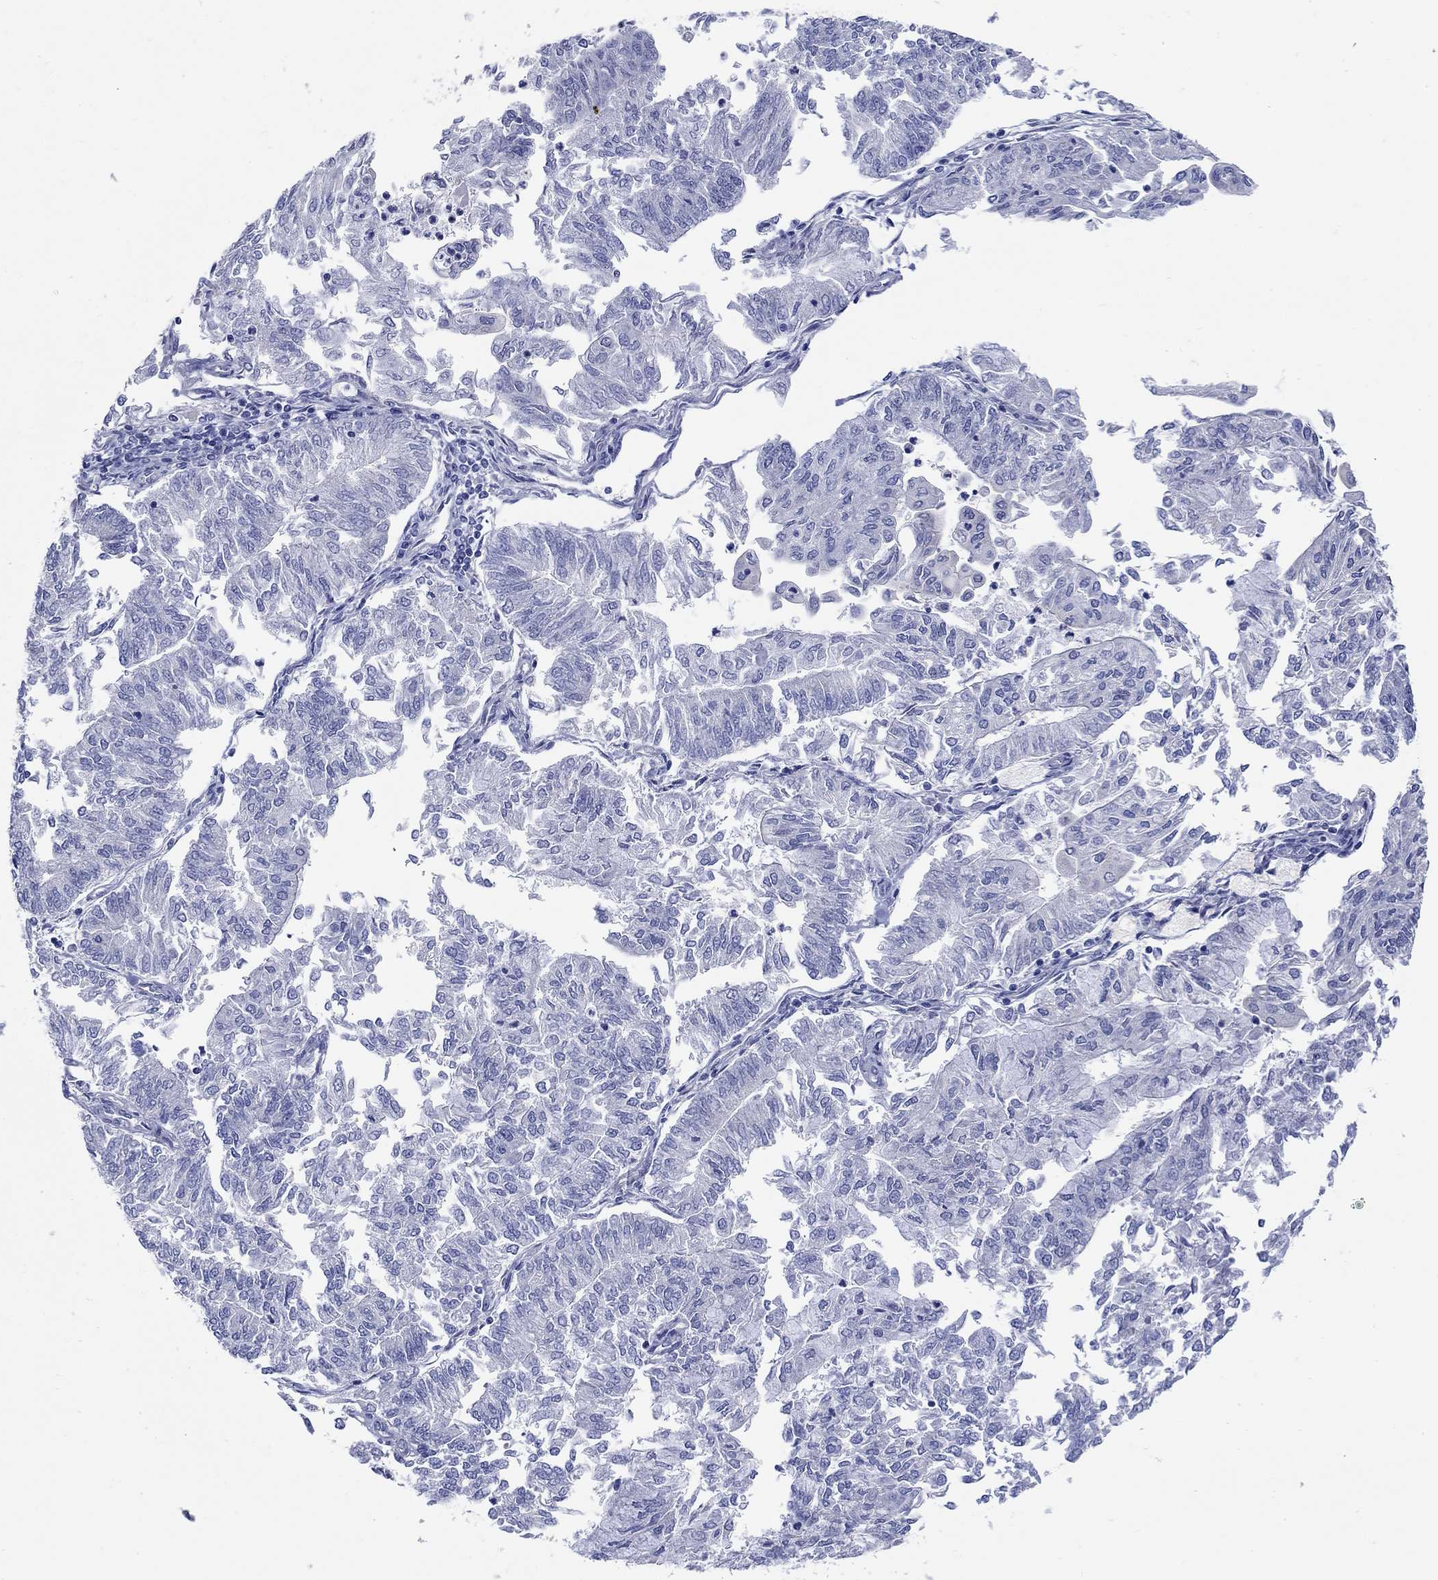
{"staining": {"intensity": "negative", "quantity": "none", "location": "none"}, "tissue": "endometrial cancer", "cell_type": "Tumor cells", "image_type": "cancer", "snomed": [{"axis": "morphology", "description": "Adenocarcinoma, NOS"}, {"axis": "topography", "description": "Endometrium"}], "caption": "High power microscopy histopathology image of an immunohistochemistry (IHC) histopathology image of adenocarcinoma (endometrial), revealing no significant staining in tumor cells.", "gene": "KRT222", "patient": {"sex": "female", "age": 59}}